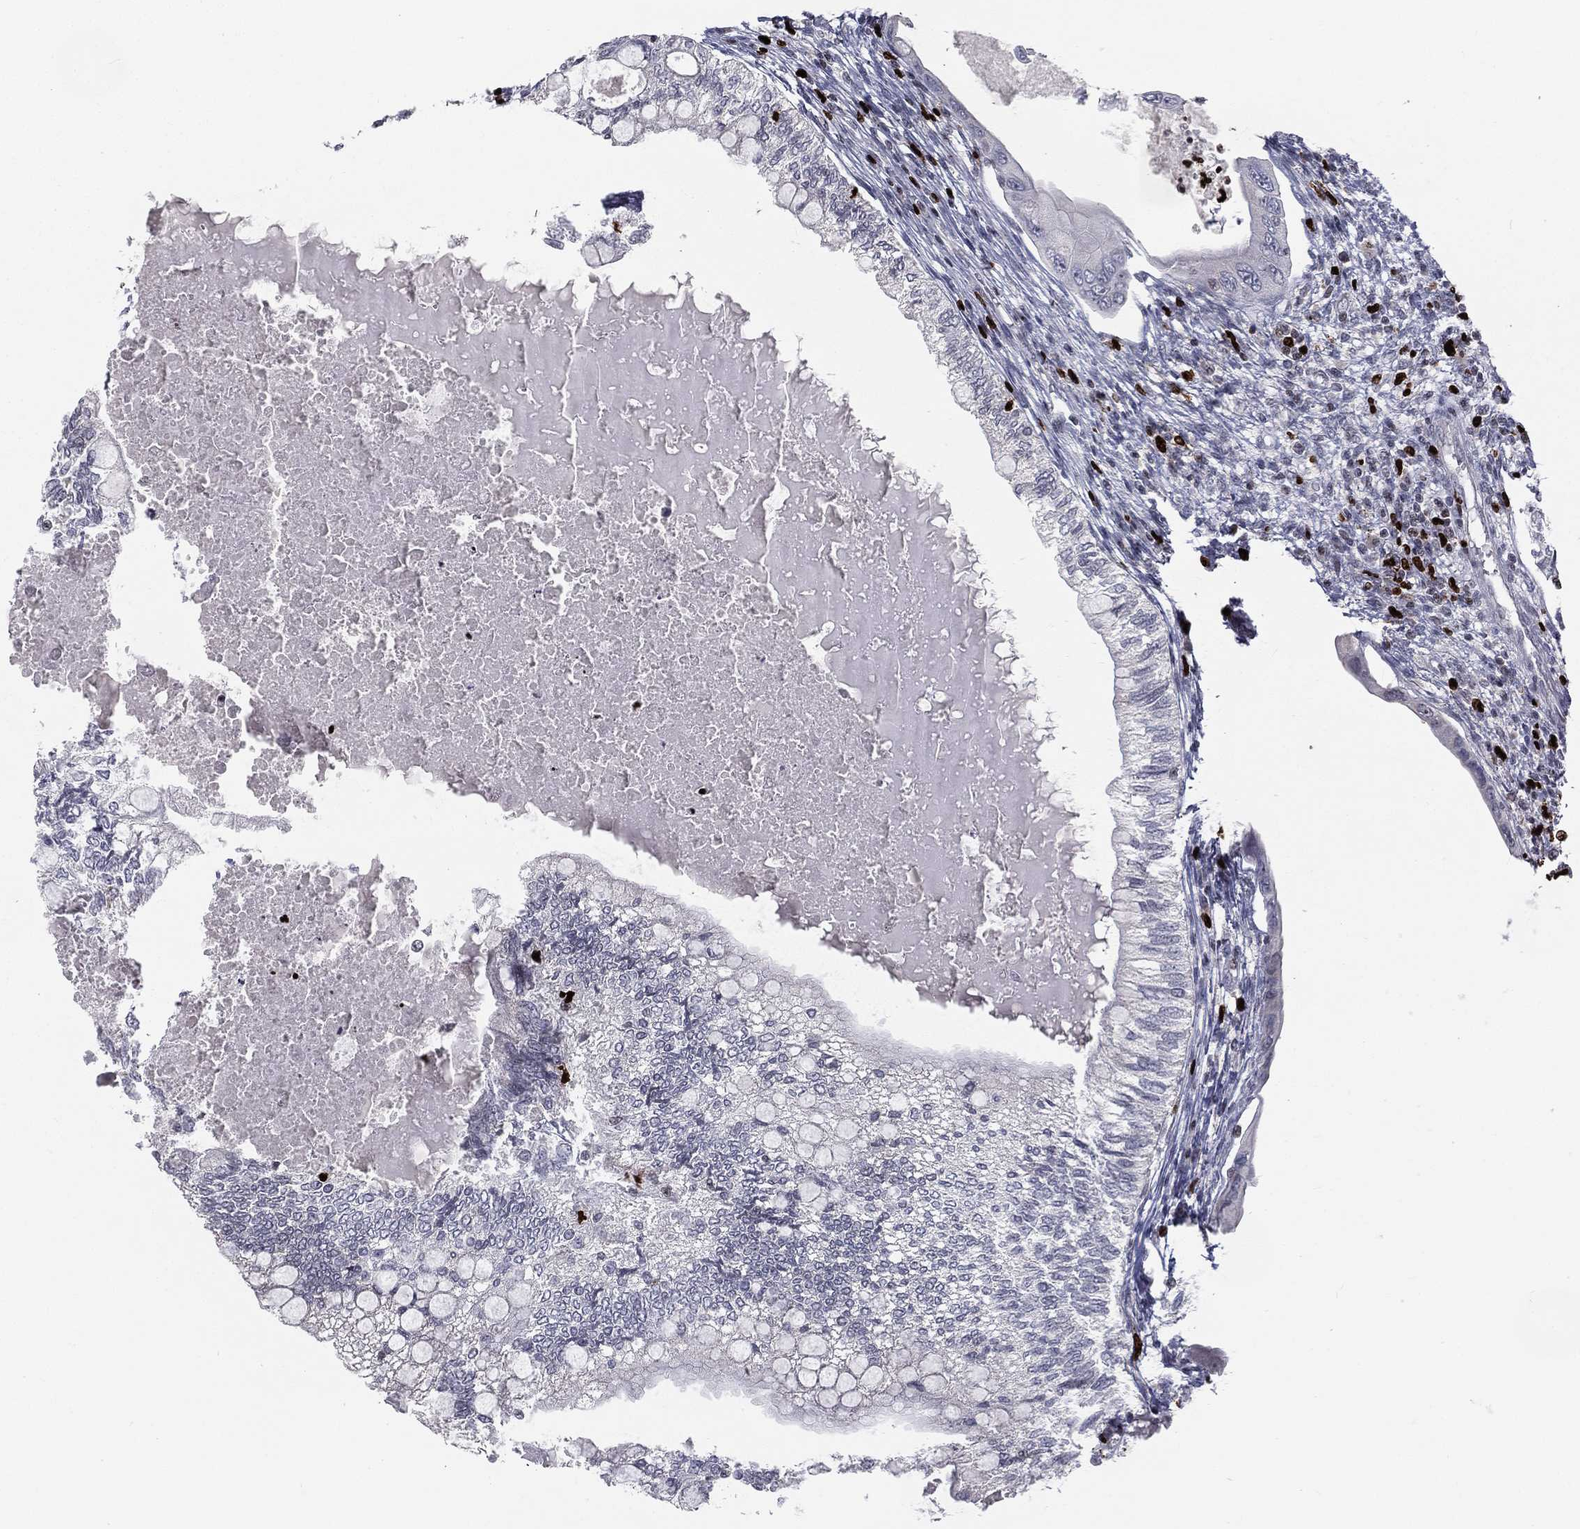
{"staining": {"intensity": "negative", "quantity": "none", "location": "none"}, "tissue": "testis cancer", "cell_type": "Tumor cells", "image_type": "cancer", "snomed": [{"axis": "morphology", "description": "Seminoma, NOS"}, {"axis": "morphology", "description": "Carcinoma, Embryonal, NOS"}, {"axis": "topography", "description": "Testis"}], "caption": "The photomicrograph reveals no staining of tumor cells in embryonal carcinoma (testis).", "gene": "MNDA", "patient": {"sex": "male", "age": 41}}